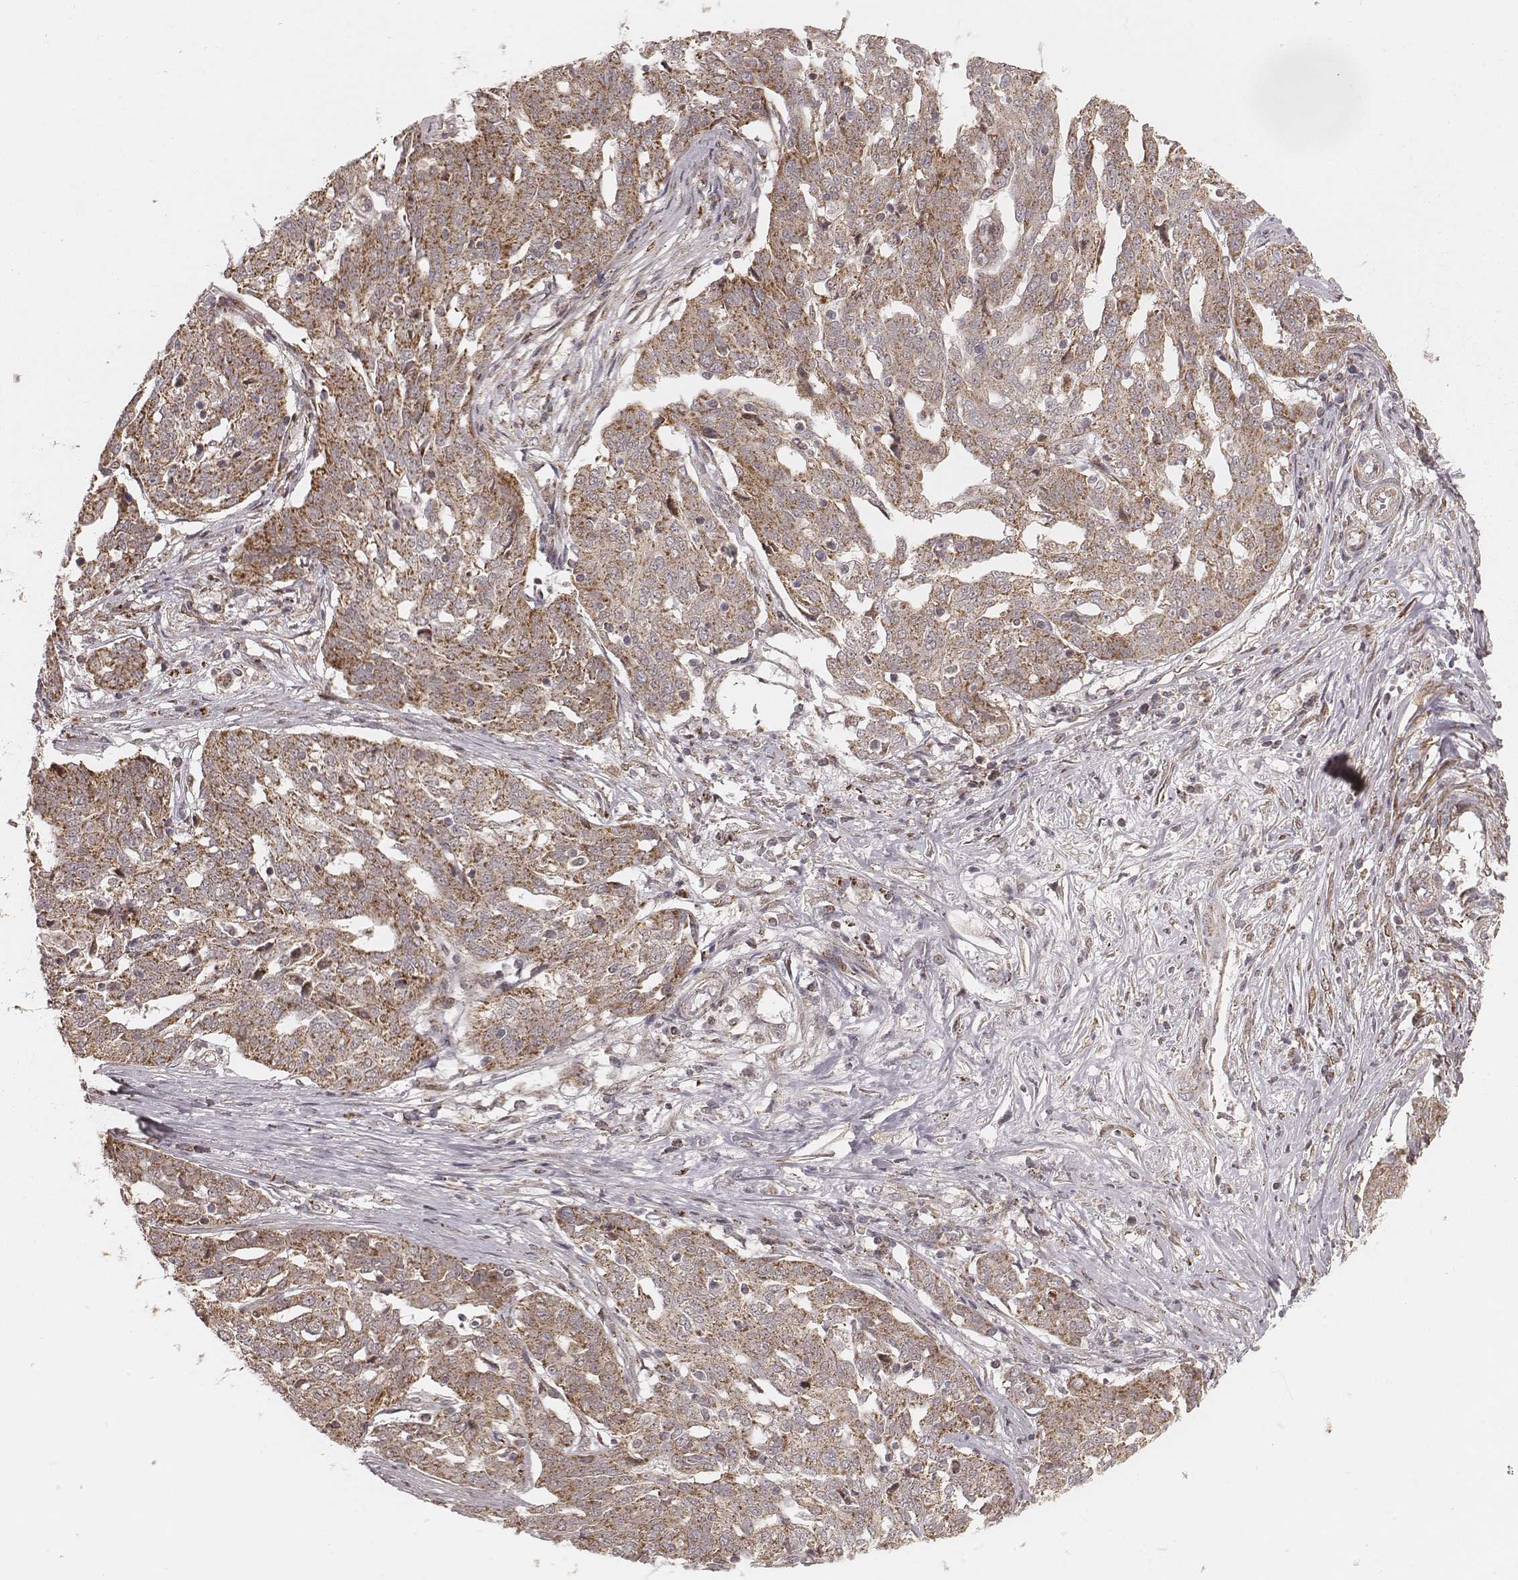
{"staining": {"intensity": "moderate", "quantity": ">75%", "location": "cytoplasmic/membranous"}, "tissue": "ovarian cancer", "cell_type": "Tumor cells", "image_type": "cancer", "snomed": [{"axis": "morphology", "description": "Cystadenocarcinoma, serous, NOS"}, {"axis": "topography", "description": "Ovary"}], "caption": "About >75% of tumor cells in human ovarian cancer exhibit moderate cytoplasmic/membranous protein staining as visualized by brown immunohistochemical staining.", "gene": "NDUFA7", "patient": {"sex": "female", "age": 67}}